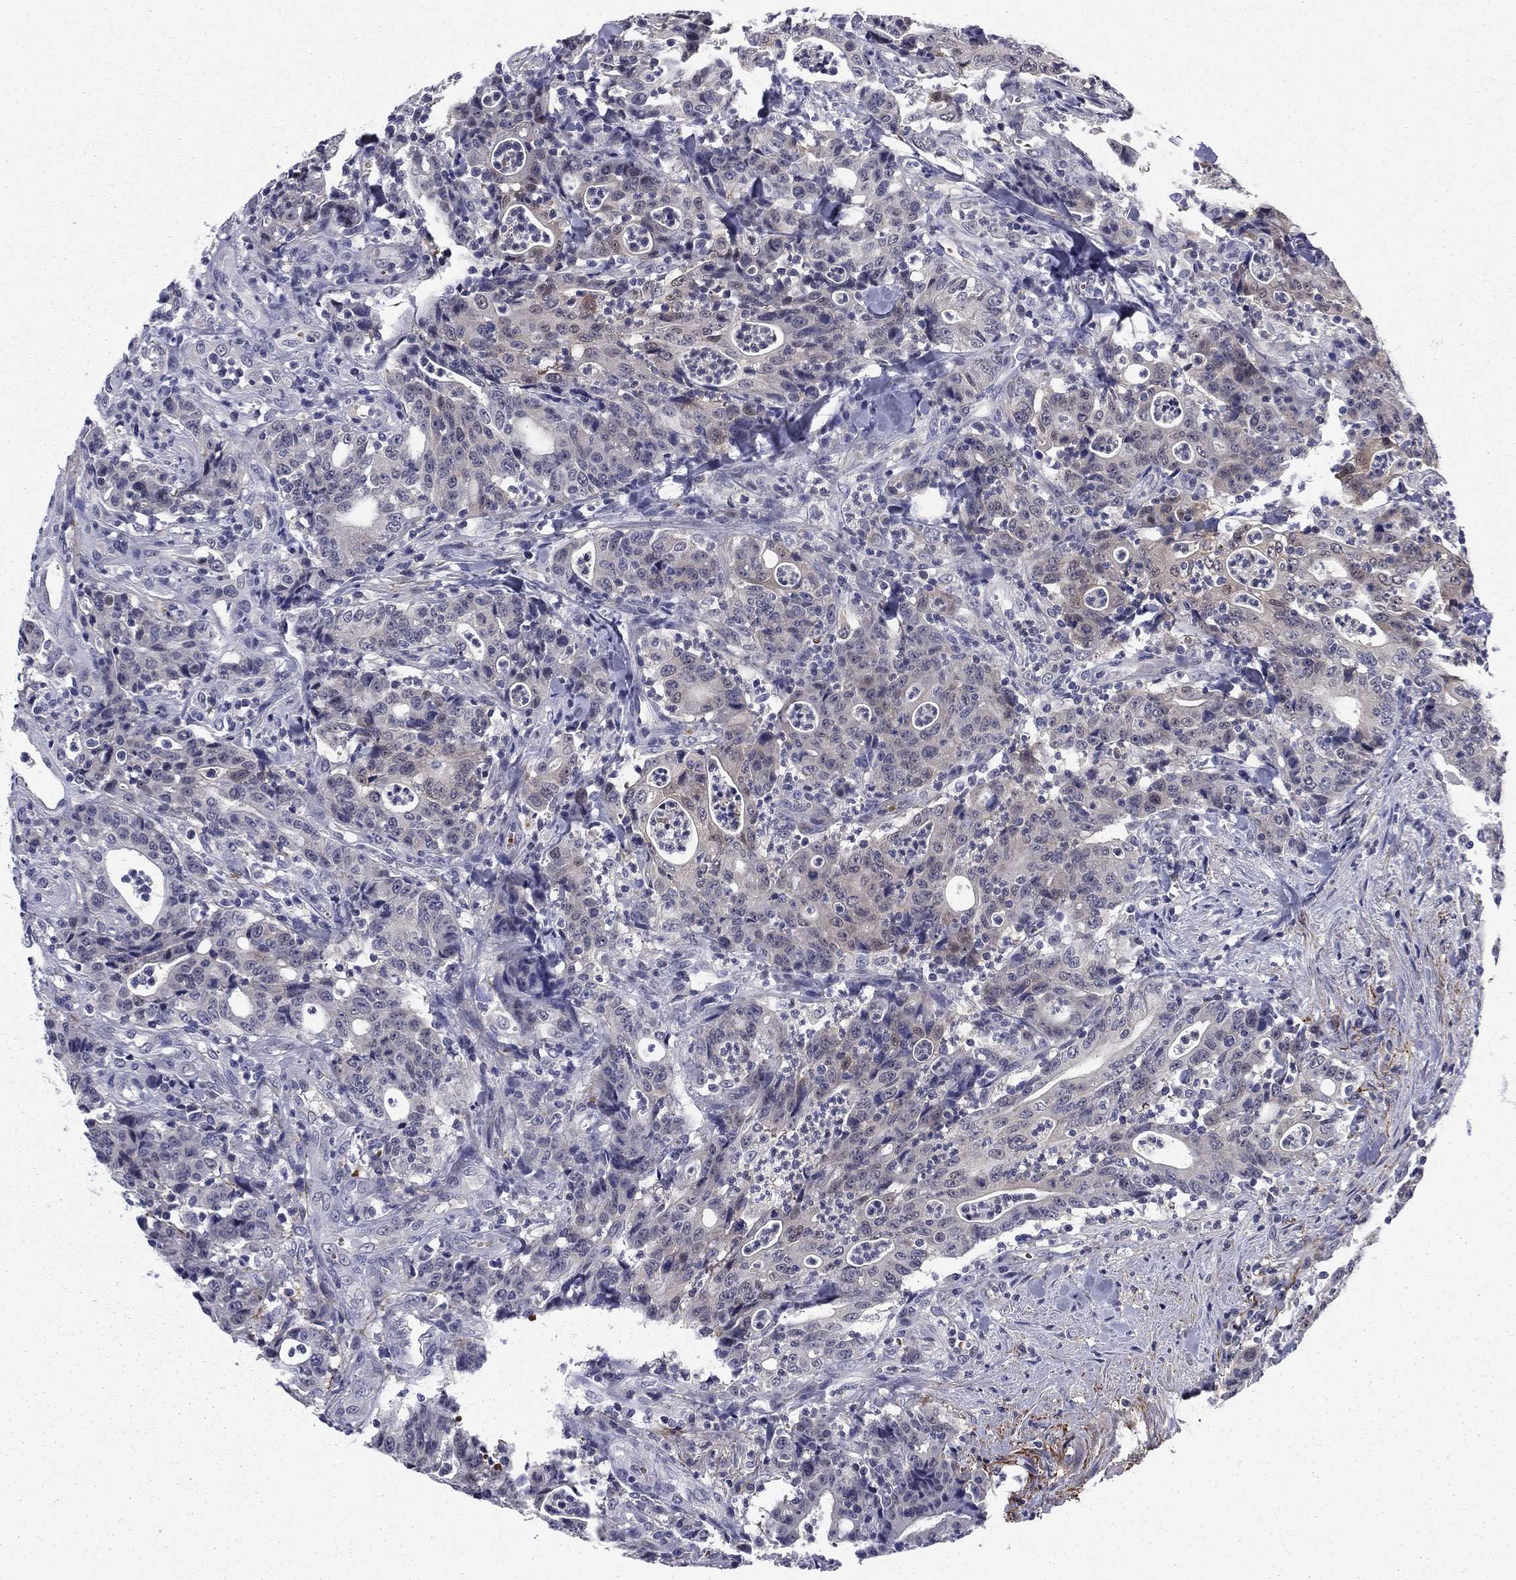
{"staining": {"intensity": "weak", "quantity": "<25%", "location": "cytoplasmic/membranous"}, "tissue": "colorectal cancer", "cell_type": "Tumor cells", "image_type": "cancer", "snomed": [{"axis": "morphology", "description": "Adenocarcinoma, NOS"}, {"axis": "topography", "description": "Colon"}], "caption": "Immunohistochemistry of human colorectal adenocarcinoma demonstrates no positivity in tumor cells. (DAB IHC with hematoxylin counter stain).", "gene": "REXO5", "patient": {"sex": "male", "age": 70}}